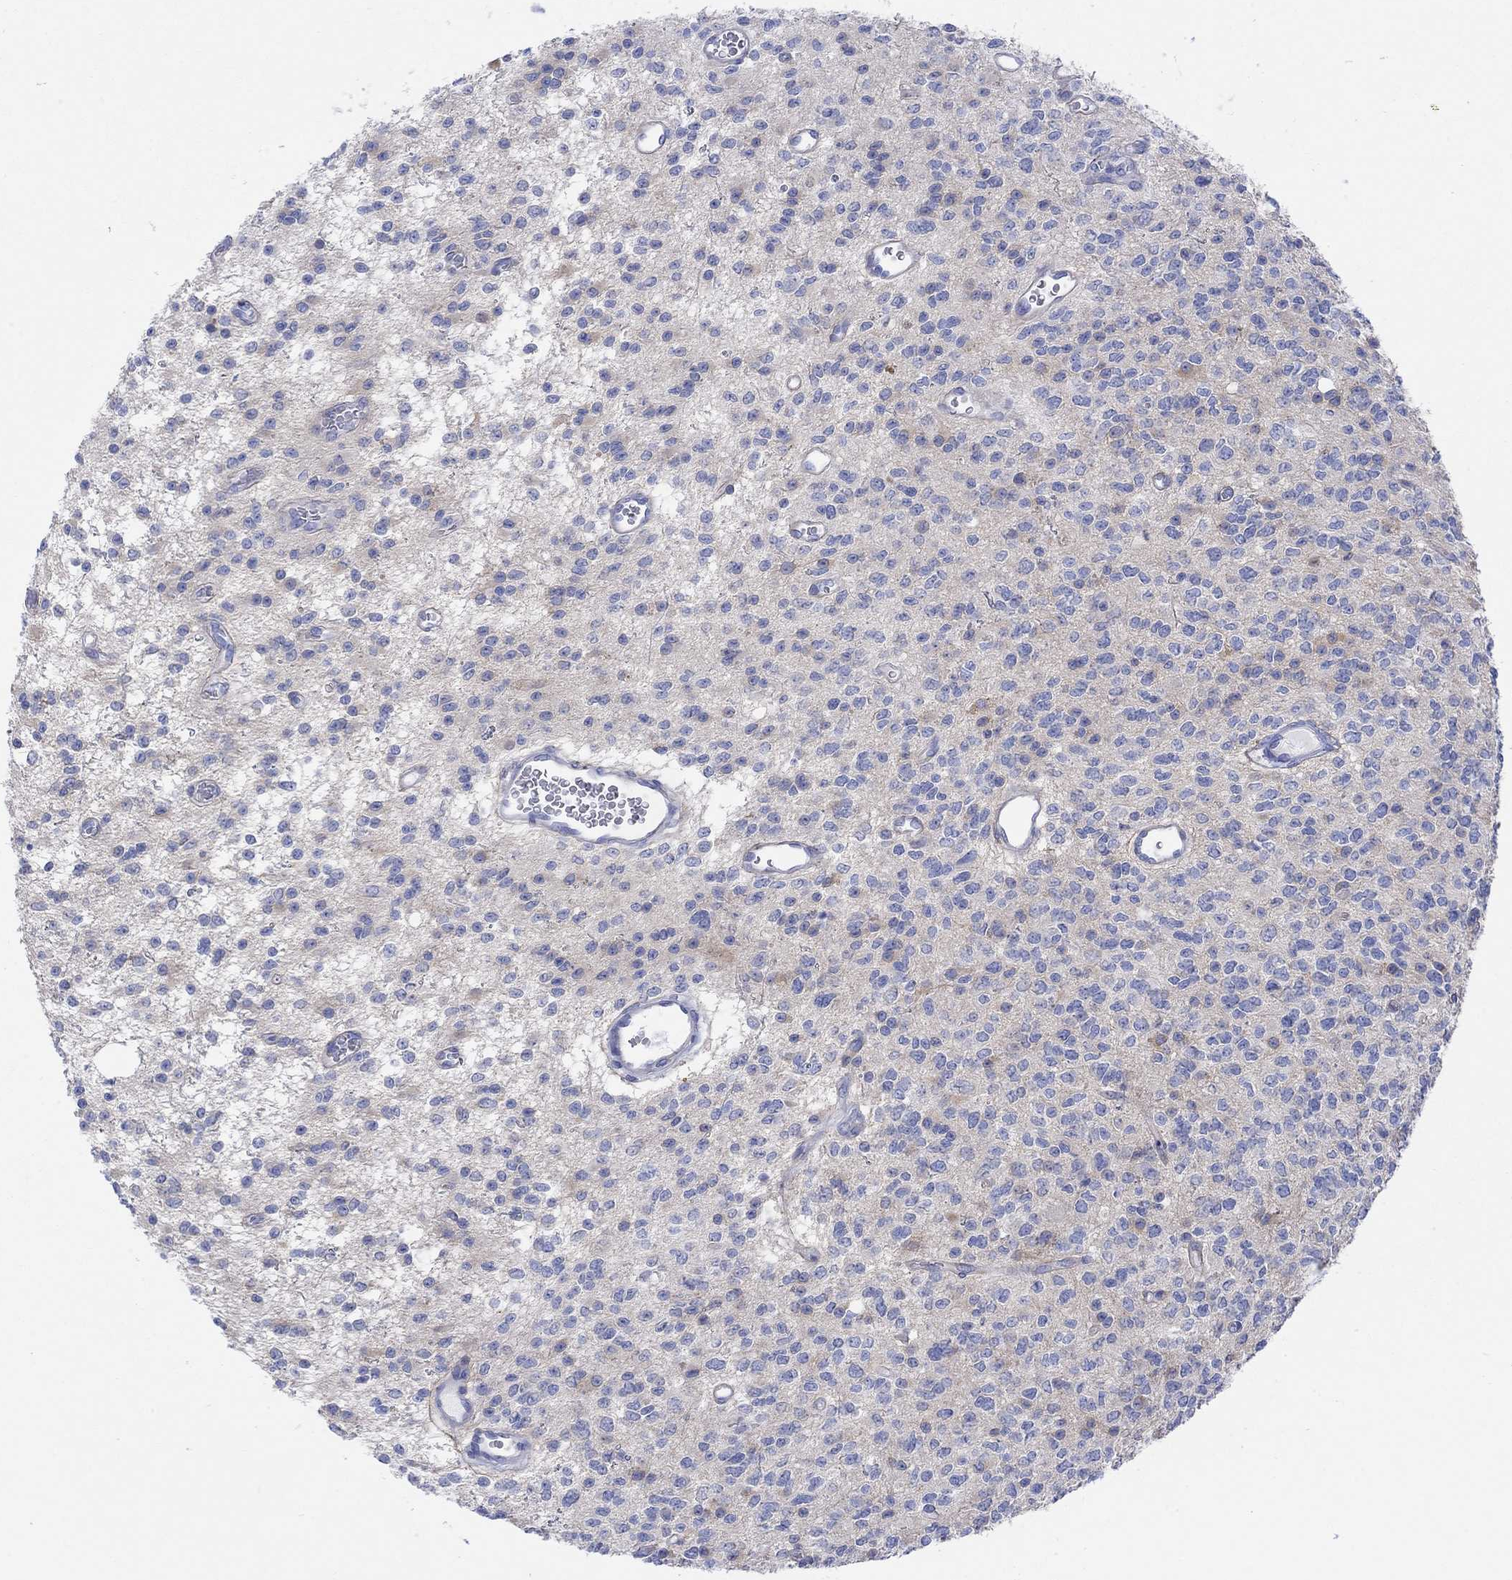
{"staining": {"intensity": "negative", "quantity": "none", "location": "none"}, "tissue": "glioma", "cell_type": "Tumor cells", "image_type": "cancer", "snomed": [{"axis": "morphology", "description": "Glioma, malignant, Low grade"}, {"axis": "topography", "description": "Brain"}], "caption": "There is no significant positivity in tumor cells of malignant glioma (low-grade). The staining is performed using DAB (3,3'-diaminobenzidine) brown chromogen with nuclei counter-stained in using hematoxylin.", "gene": "REEP6", "patient": {"sex": "female", "age": 45}}